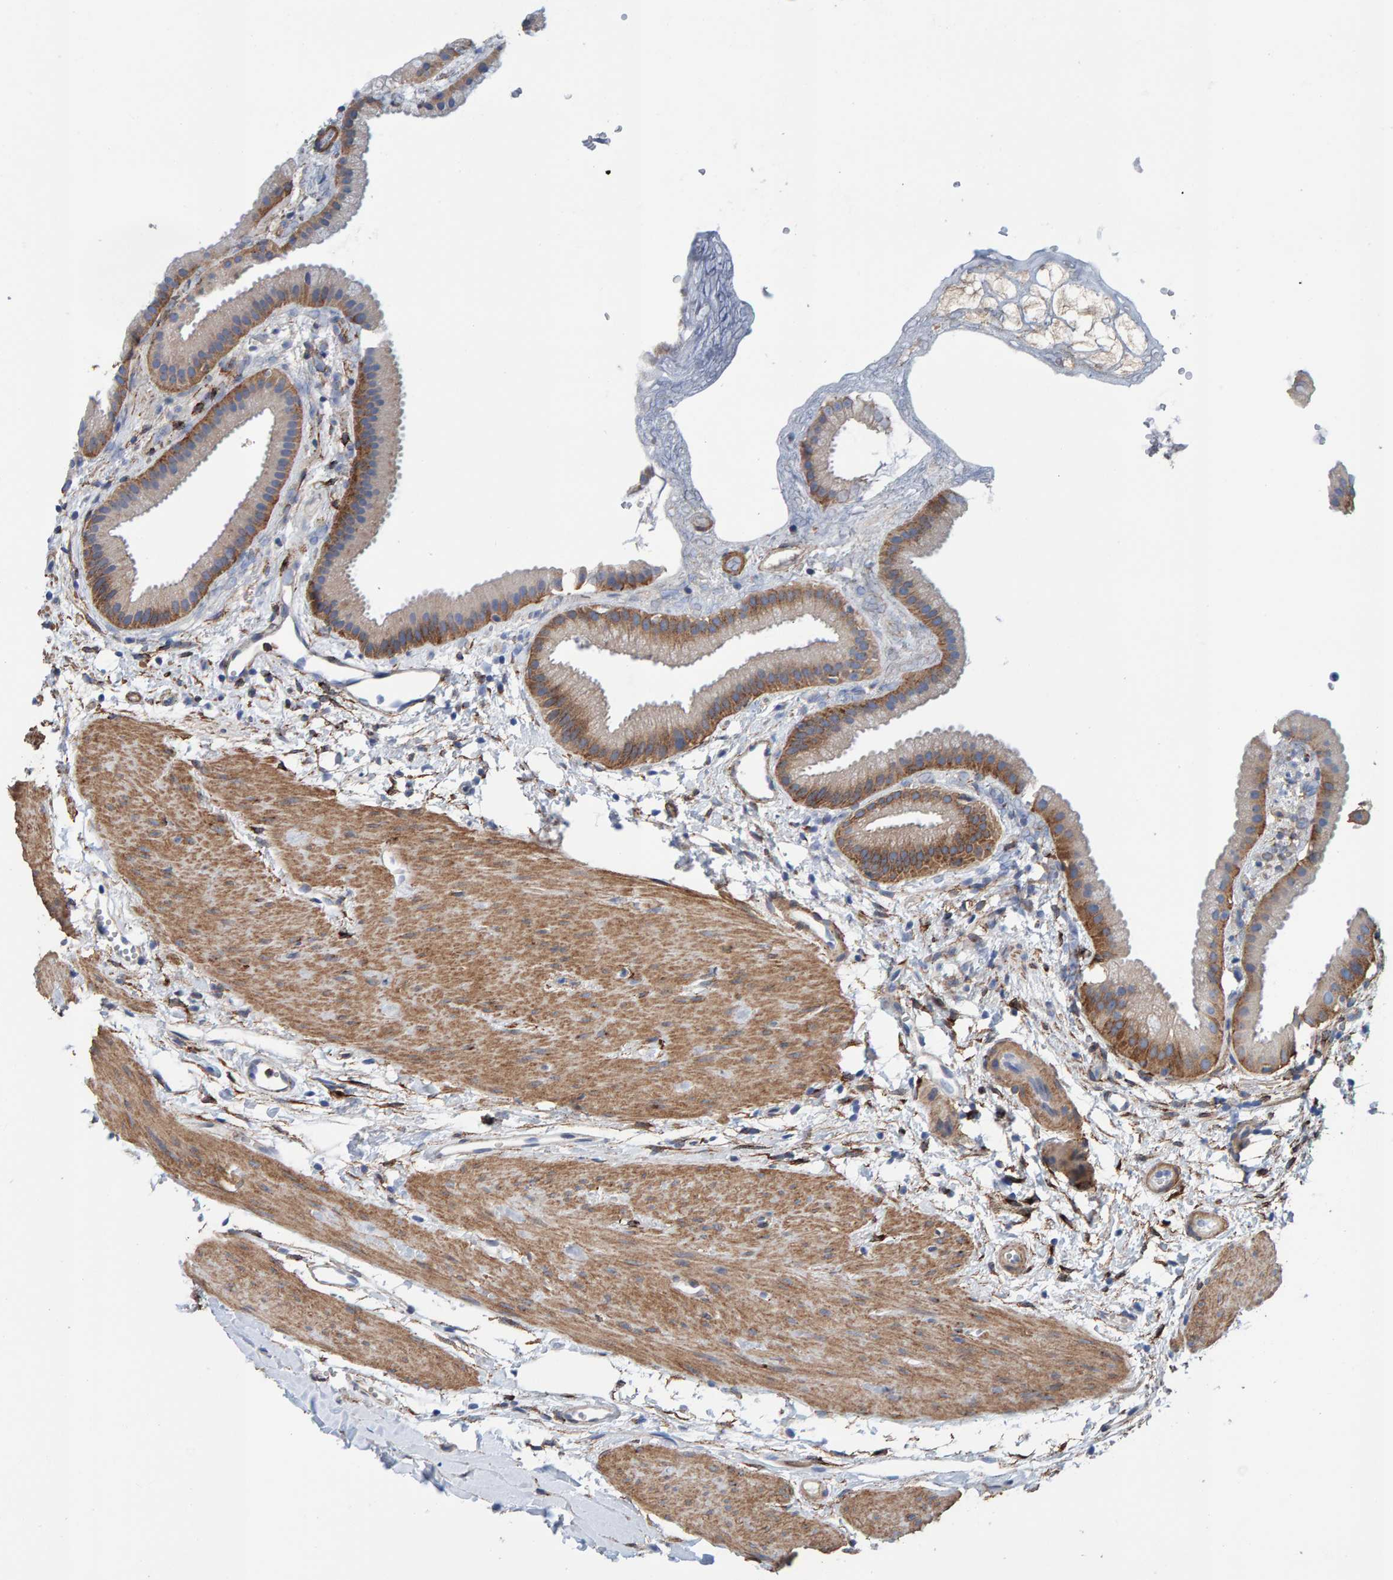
{"staining": {"intensity": "moderate", "quantity": ">75%", "location": "cytoplasmic/membranous"}, "tissue": "gallbladder", "cell_type": "Glandular cells", "image_type": "normal", "snomed": [{"axis": "morphology", "description": "Normal tissue, NOS"}, {"axis": "topography", "description": "Gallbladder"}], "caption": "Immunohistochemistry (IHC) image of unremarkable human gallbladder stained for a protein (brown), which shows medium levels of moderate cytoplasmic/membranous positivity in approximately >75% of glandular cells.", "gene": "LRP1", "patient": {"sex": "female", "age": 64}}